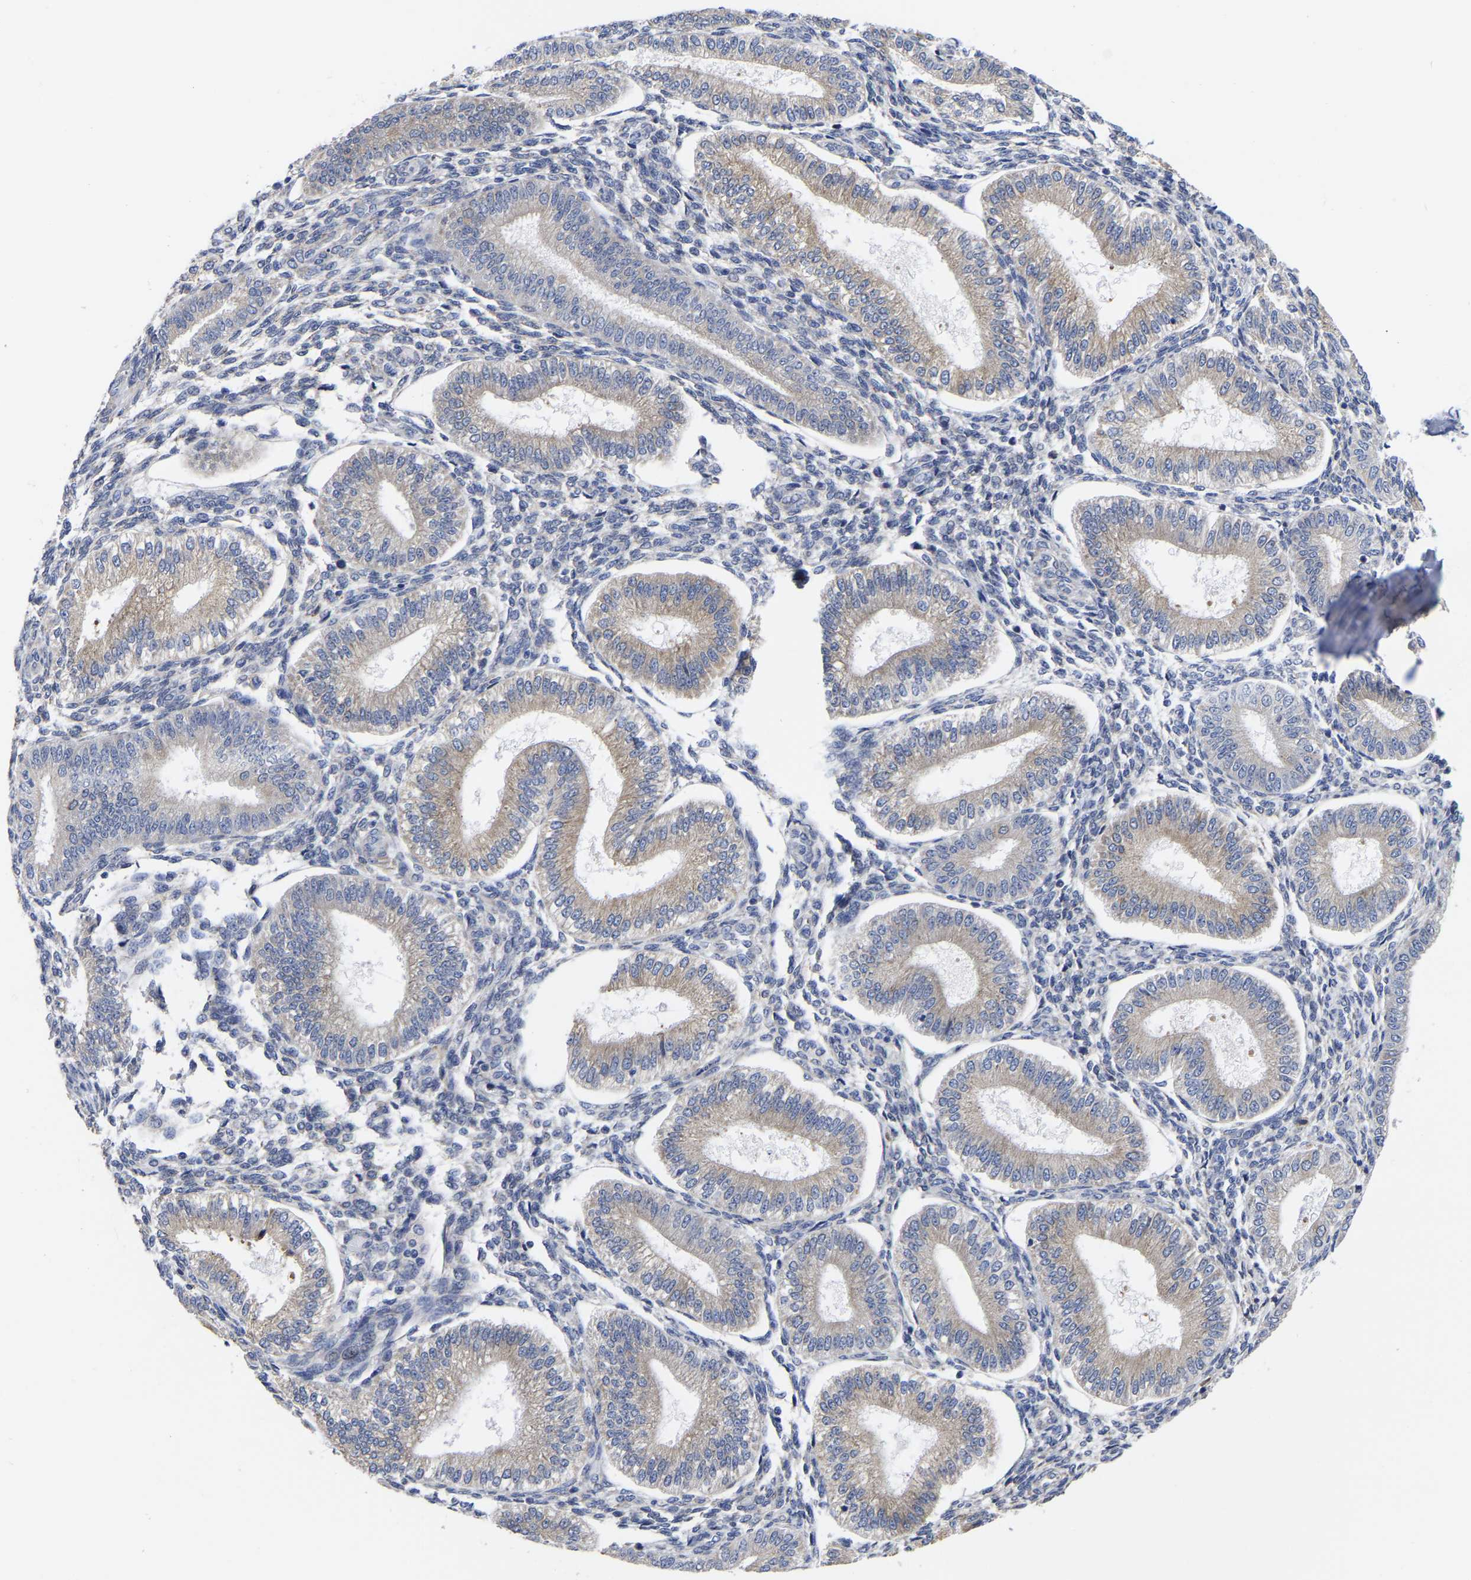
{"staining": {"intensity": "negative", "quantity": "none", "location": "none"}, "tissue": "endometrium", "cell_type": "Cells in endometrial stroma", "image_type": "normal", "snomed": [{"axis": "morphology", "description": "Normal tissue, NOS"}, {"axis": "topography", "description": "Endometrium"}], "caption": "Immunohistochemistry (IHC) image of normal endometrium stained for a protein (brown), which shows no positivity in cells in endometrial stroma.", "gene": "CFAP298", "patient": {"sex": "female", "age": 39}}